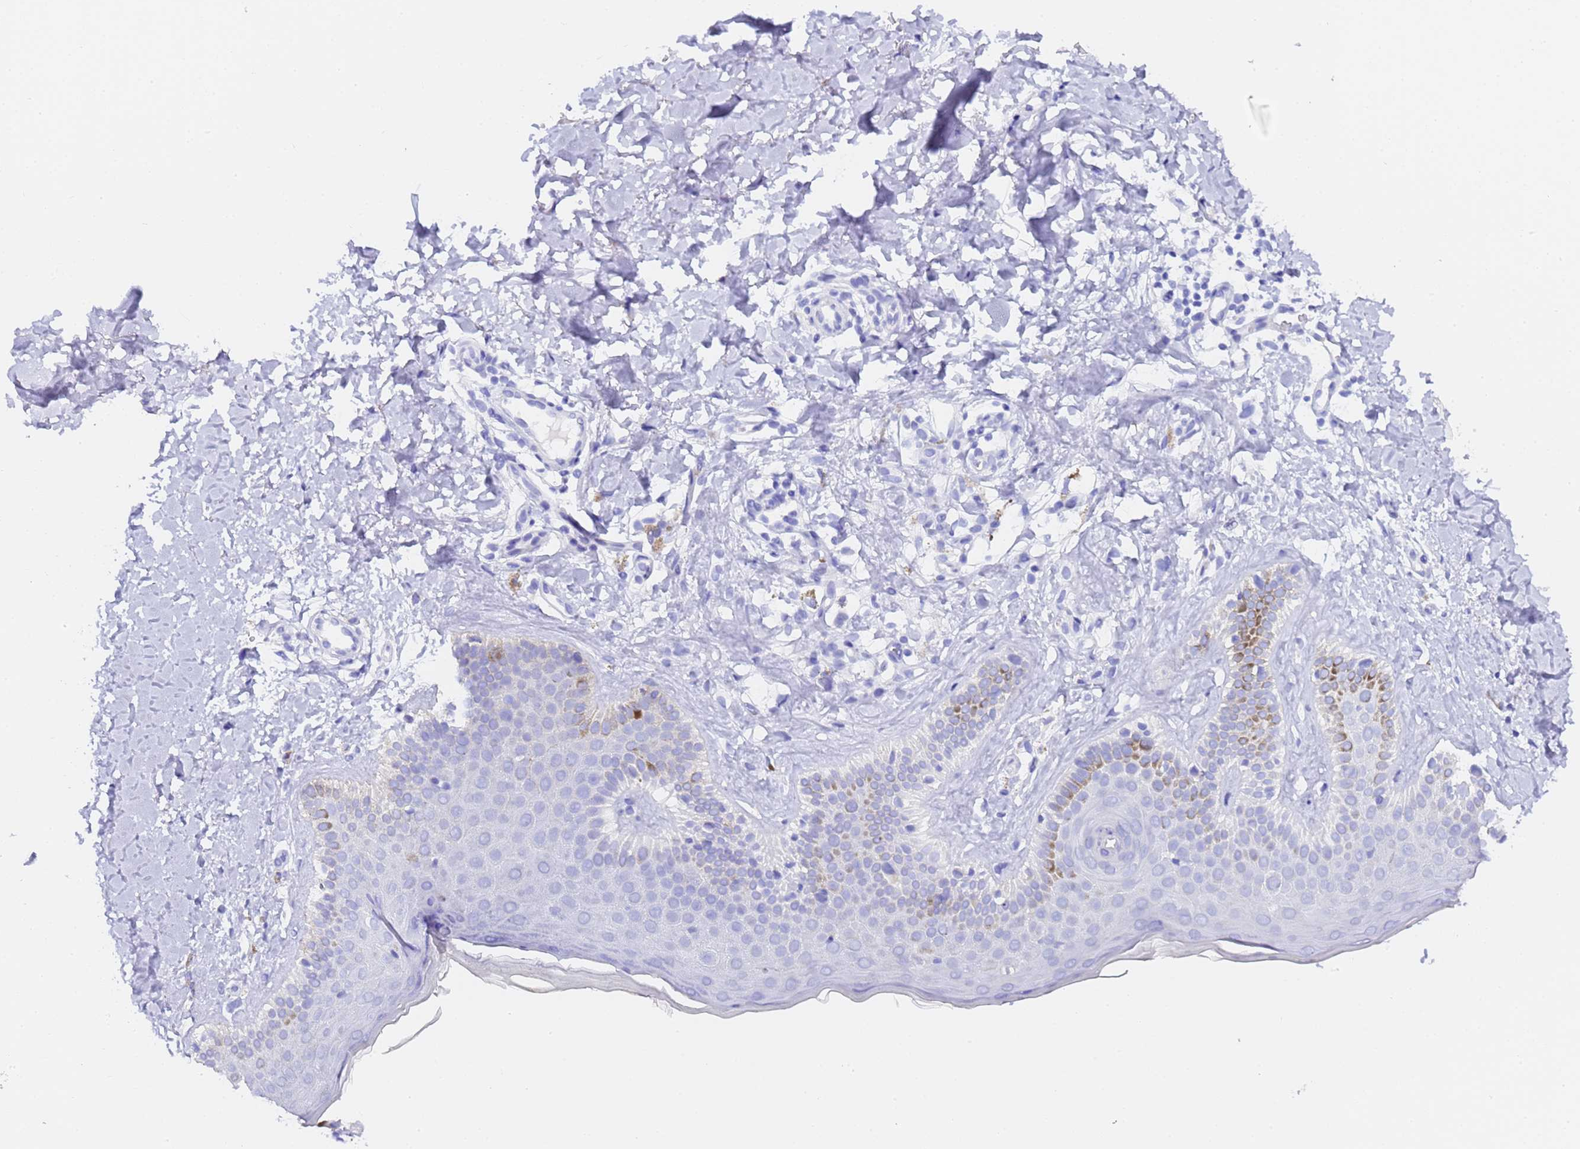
{"staining": {"intensity": "negative", "quantity": "none", "location": "none"}, "tissue": "skin", "cell_type": "Fibroblasts", "image_type": "normal", "snomed": [{"axis": "morphology", "description": "Normal tissue, NOS"}, {"axis": "topography", "description": "Skin"}], "caption": "This is an immunohistochemistry histopathology image of benign skin. There is no staining in fibroblasts.", "gene": "GABRA1", "patient": {"sex": "male", "age": 52}}